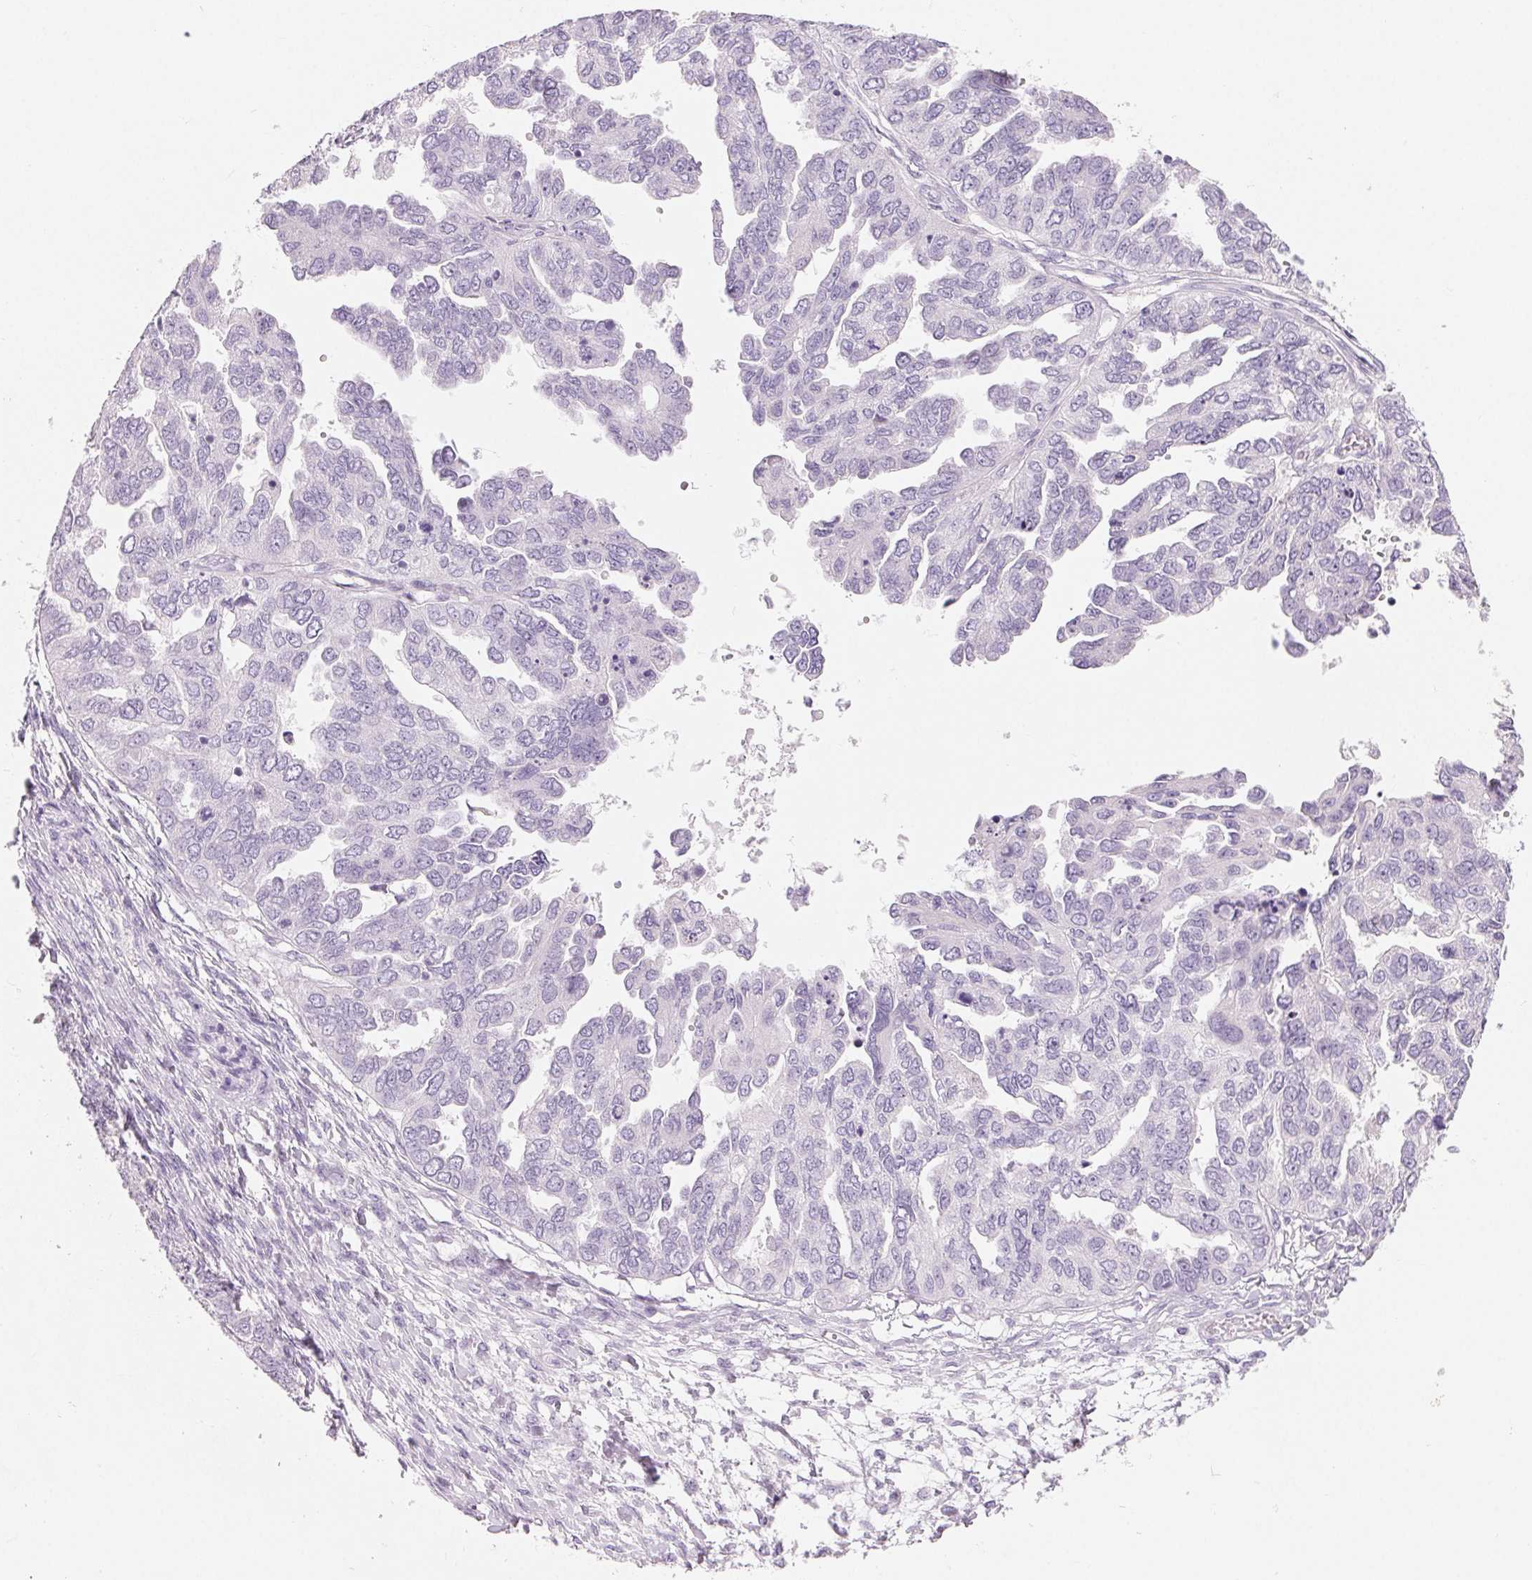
{"staining": {"intensity": "negative", "quantity": "none", "location": "none"}, "tissue": "ovarian cancer", "cell_type": "Tumor cells", "image_type": "cancer", "snomed": [{"axis": "morphology", "description": "Cystadenocarcinoma, serous, NOS"}, {"axis": "topography", "description": "Ovary"}], "caption": "DAB immunohistochemical staining of human ovarian cancer displays no significant expression in tumor cells.", "gene": "SPACA5B", "patient": {"sex": "female", "age": 53}}